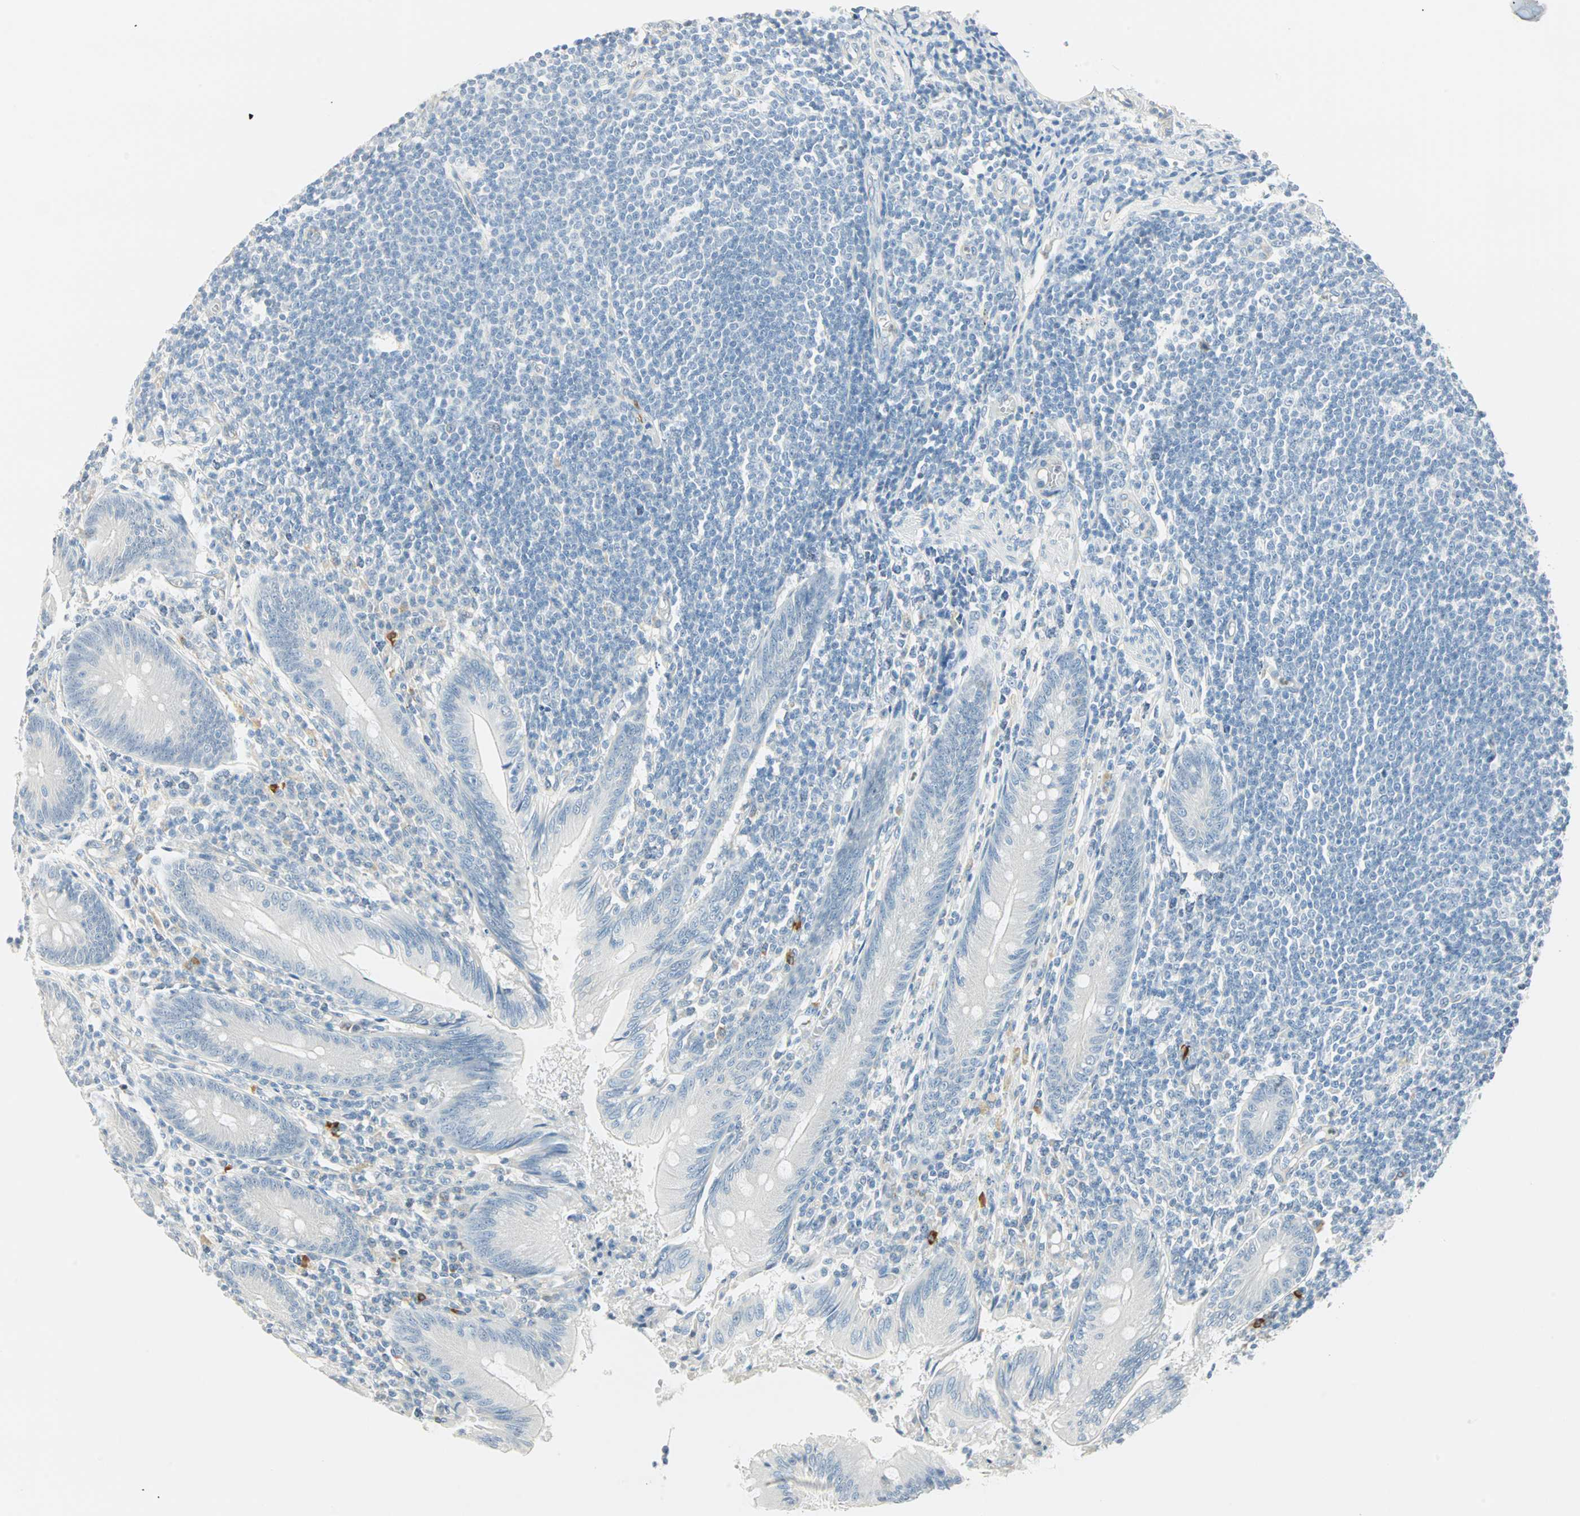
{"staining": {"intensity": "negative", "quantity": "none", "location": "none"}, "tissue": "appendix", "cell_type": "Glandular cells", "image_type": "normal", "snomed": [{"axis": "morphology", "description": "Normal tissue, NOS"}, {"axis": "morphology", "description": "Inflammation, NOS"}, {"axis": "topography", "description": "Appendix"}], "caption": "This is an immunohistochemistry image of normal human appendix. There is no staining in glandular cells.", "gene": "MLLT10", "patient": {"sex": "male", "age": 46}}